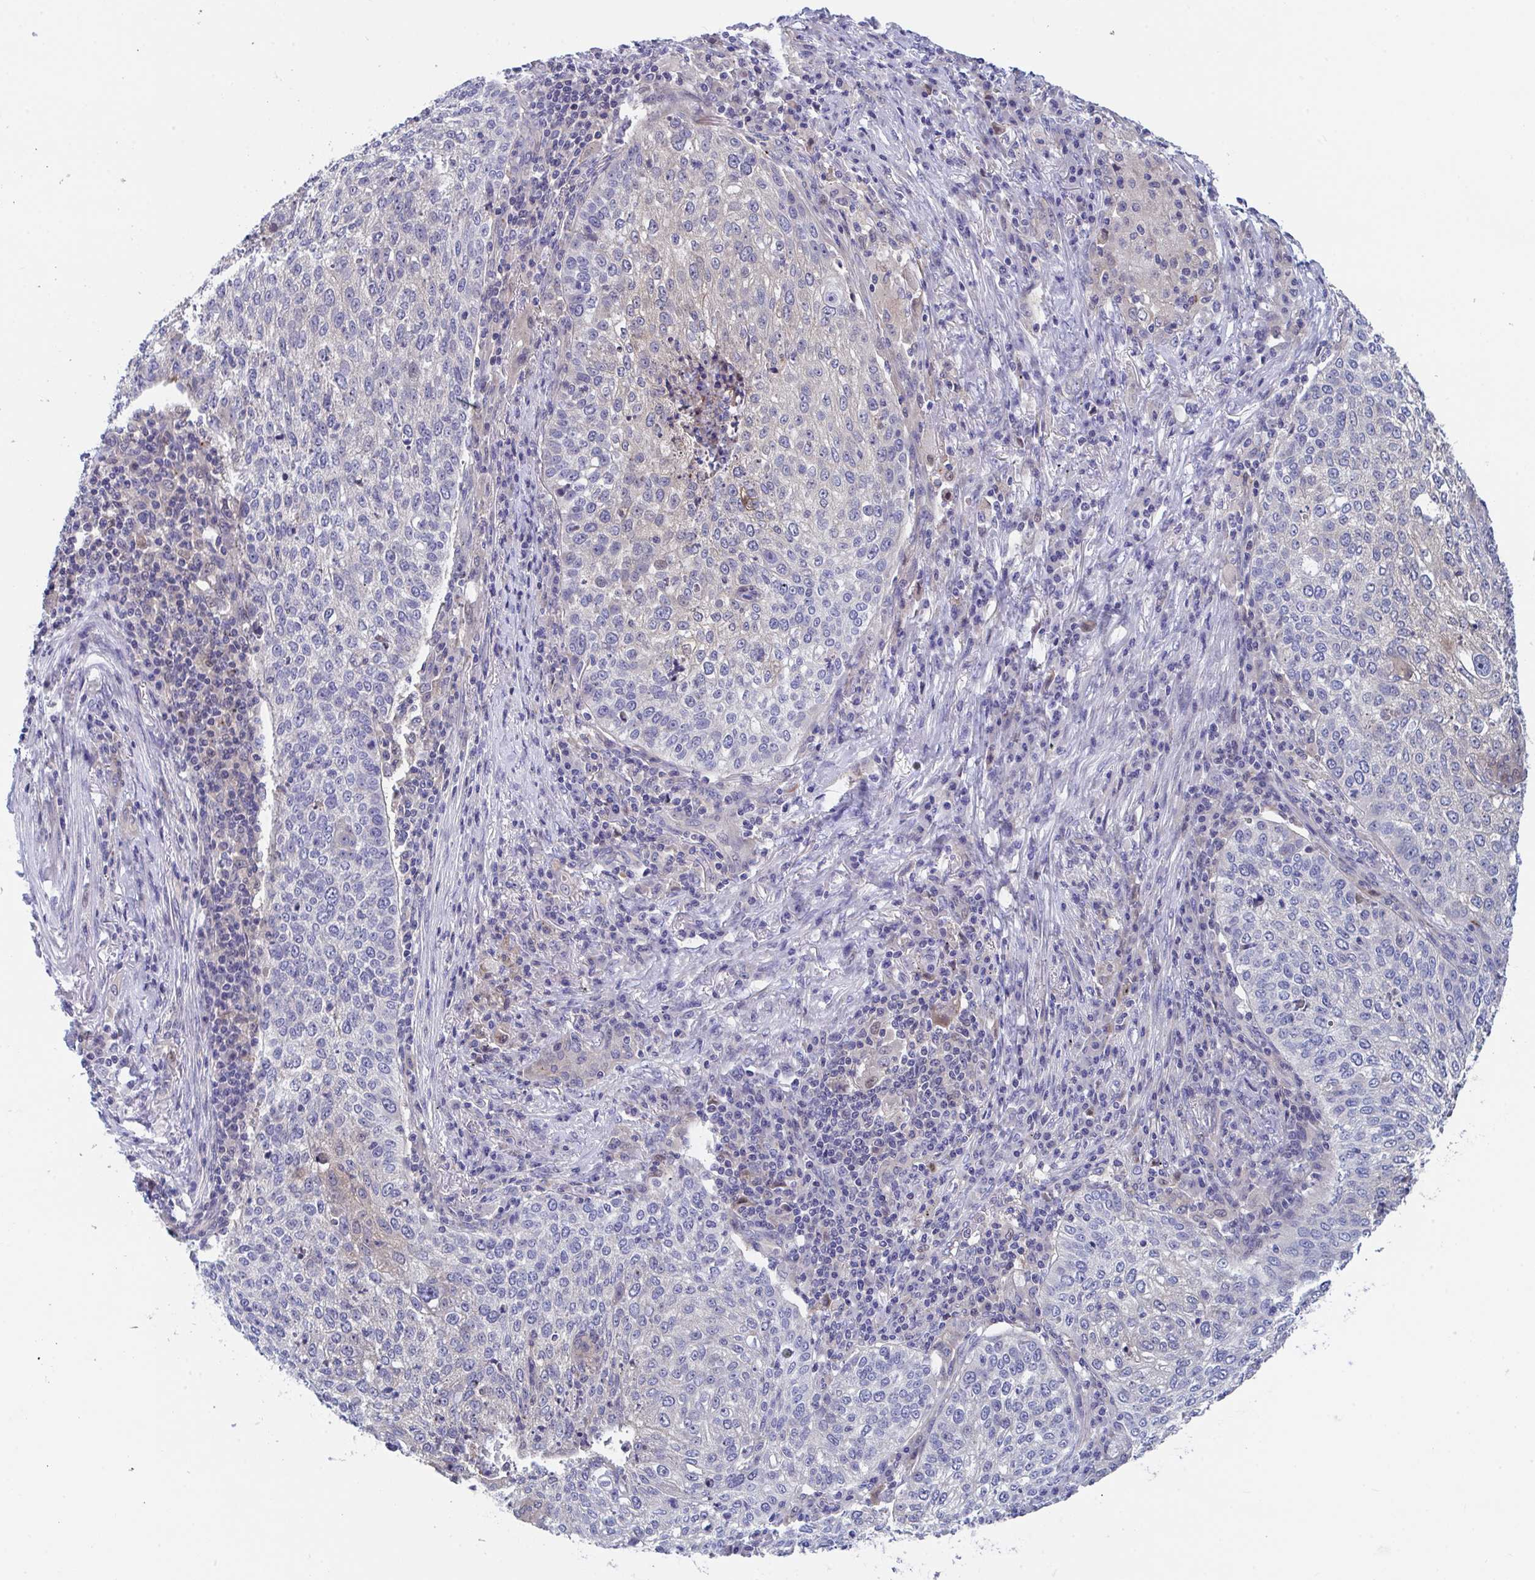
{"staining": {"intensity": "negative", "quantity": "none", "location": "none"}, "tissue": "lung cancer", "cell_type": "Tumor cells", "image_type": "cancer", "snomed": [{"axis": "morphology", "description": "Squamous cell carcinoma, NOS"}, {"axis": "topography", "description": "Lung"}], "caption": "Tumor cells show no significant protein positivity in lung cancer. (Stains: DAB IHC with hematoxylin counter stain, Microscopy: brightfield microscopy at high magnification).", "gene": "P2RX3", "patient": {"sex": "male", "age": 63}}